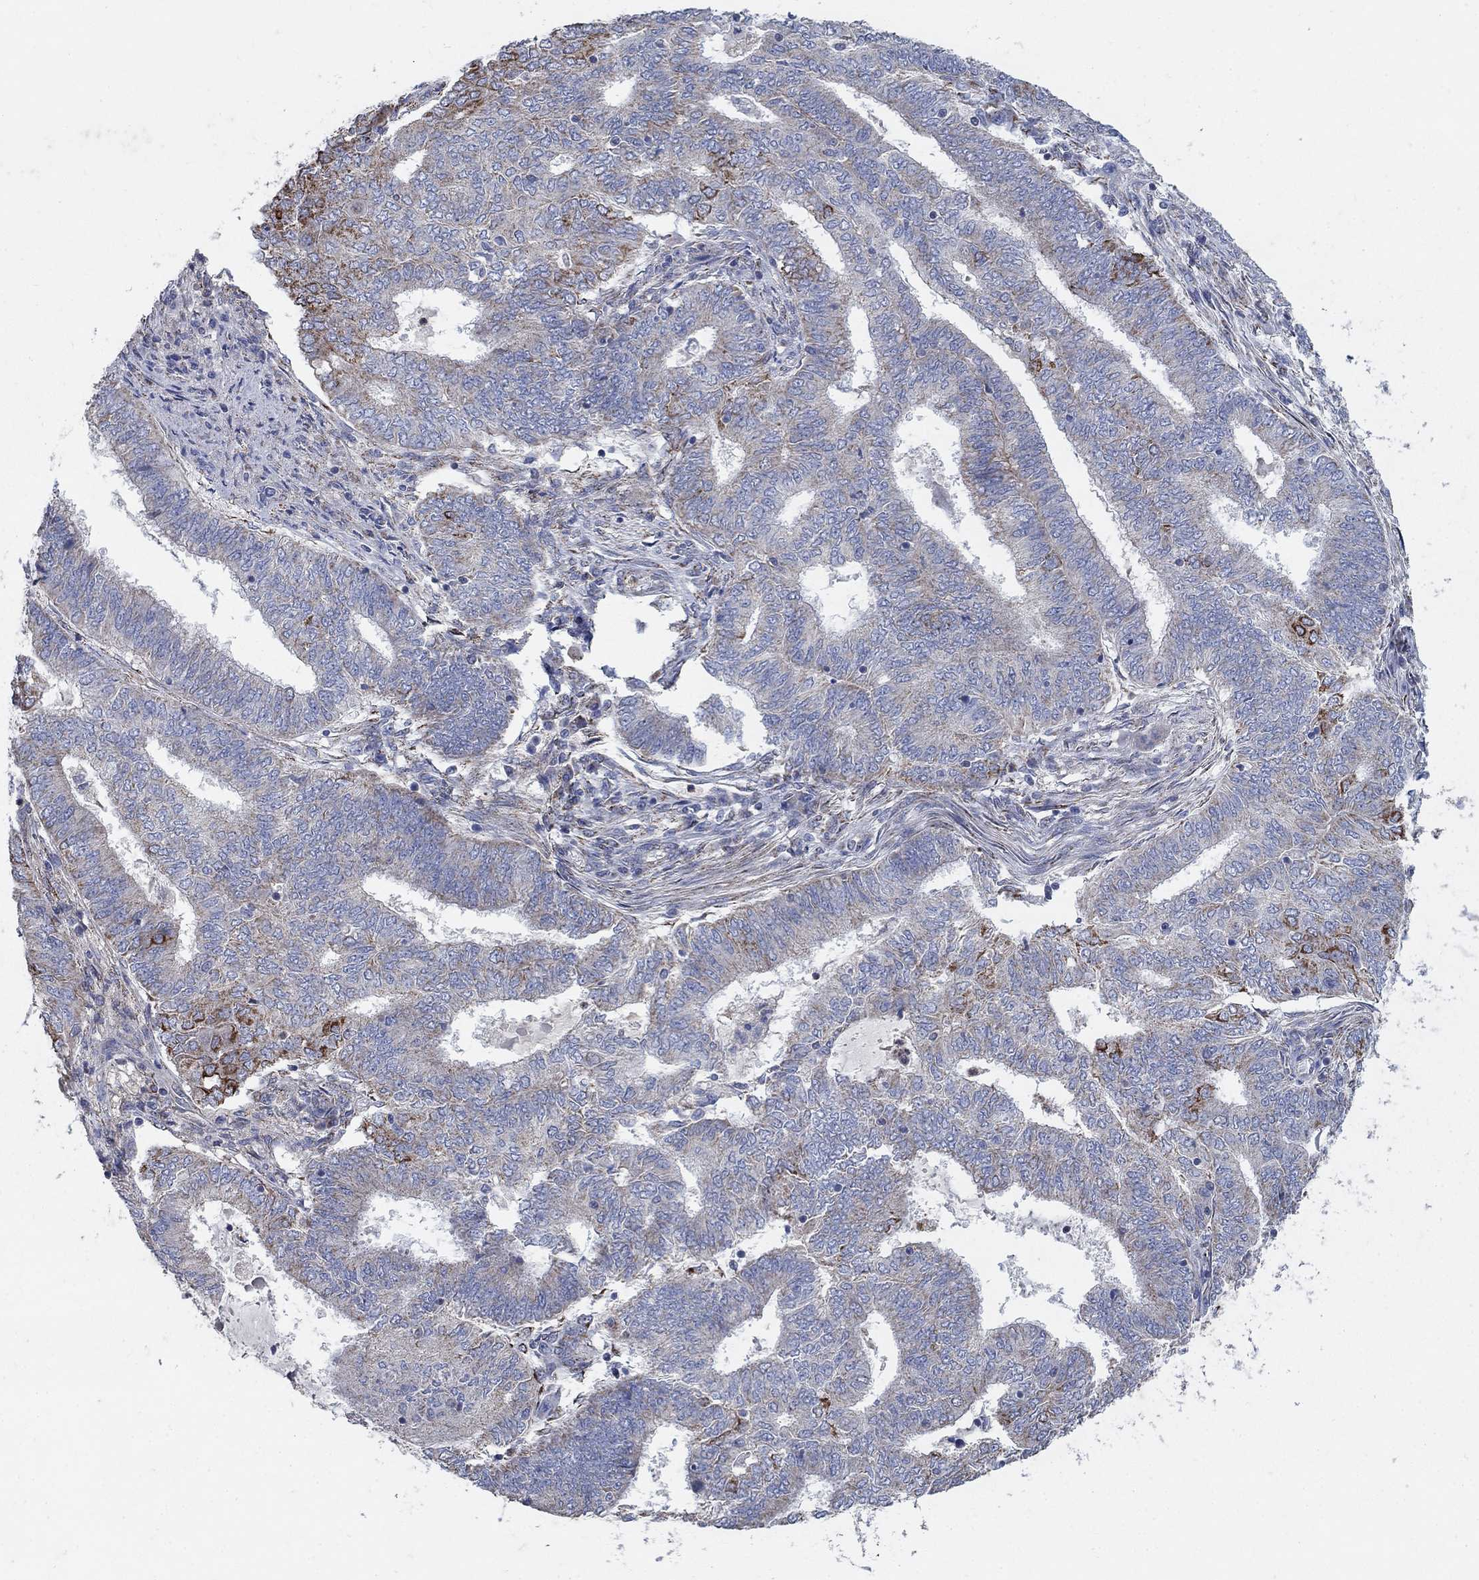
{"staining": {"intensity": "strong", "quantity": "<25%", "location": "cytoplasmic/membranous"}, "tissue": "endometrial cancer", "cell_type": "Tumor cells", "image_type": "cancer", "snomed": [{"axis": "morphology", "description": "Adenocarcinoma, NOS"}, {"axis": "topography", "description": "Endometrium"}], "caption": "About <25% of tumor cells in endometrial cancer (adenocarcinoma) show strong cytoplasmic/membranous protein staining as visualized by brown immunohistochemical staining.", "gene": "PNPLA2", "patient": {"sex": "female", "age": 62}}